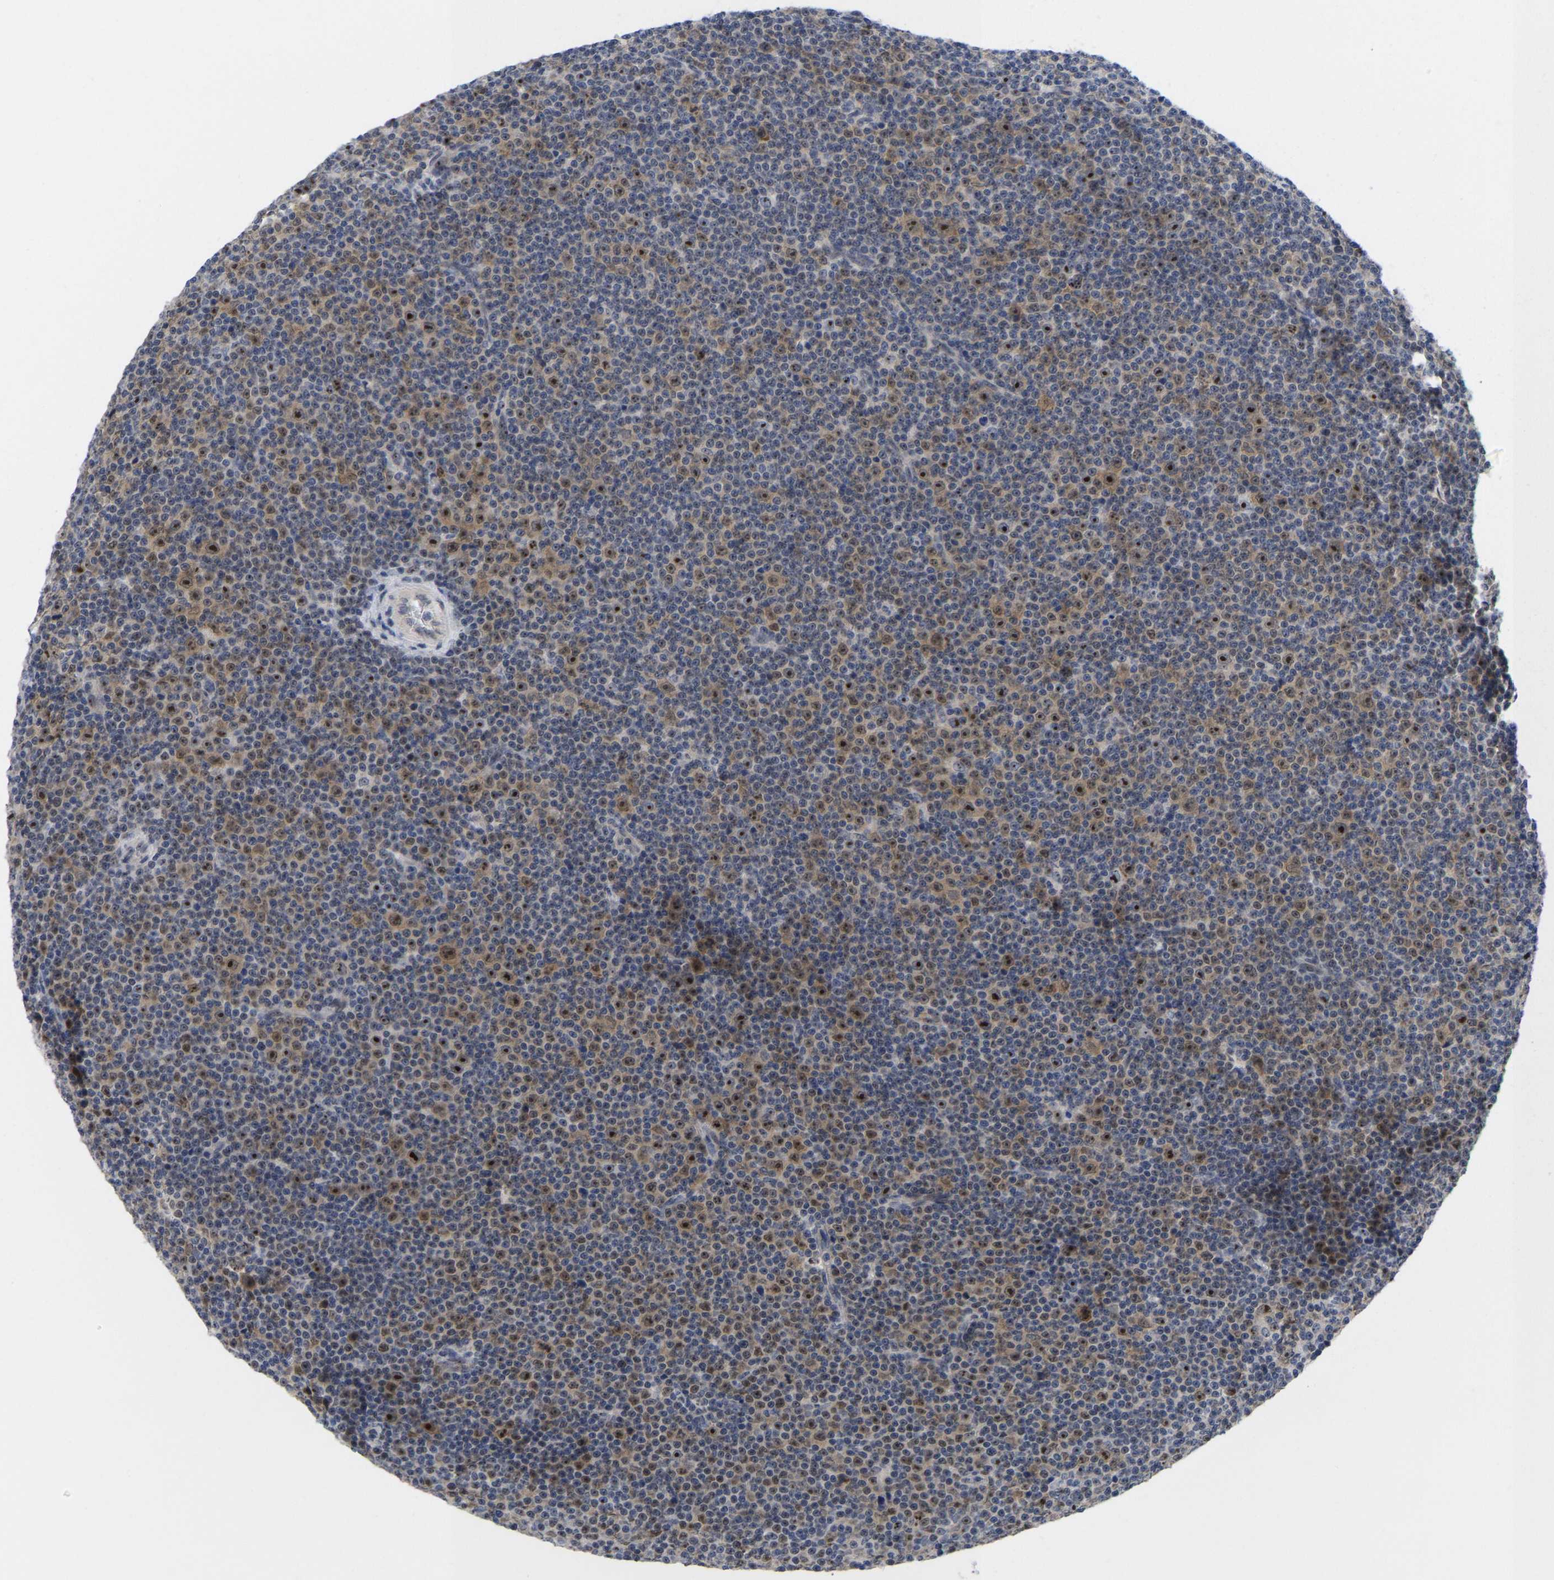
{"staining": {"intensity": "moderate", "quantity": "25%-75%", "location": "cytoplasmic/membranous,nuclear"}, "tissue": "lymphoma", "cell_type": "Tumor cells", "image_type": "cancer", "snomed": [{"axis": "morphology", "description": "Malignant lymphoma, non-Hodgkin's type, Low grade"}, {"axis": "topography", "description": "Lymph node"}], "caption": "Approximately 25%-75% of tumor cells in lymphoma show moderate cytoplasmic/membranous and nuclear protein positivity as visualized by brown immunohistochemical staining.", "gene": "NLE1", "patient": {"sex": "female", "age": 67}}